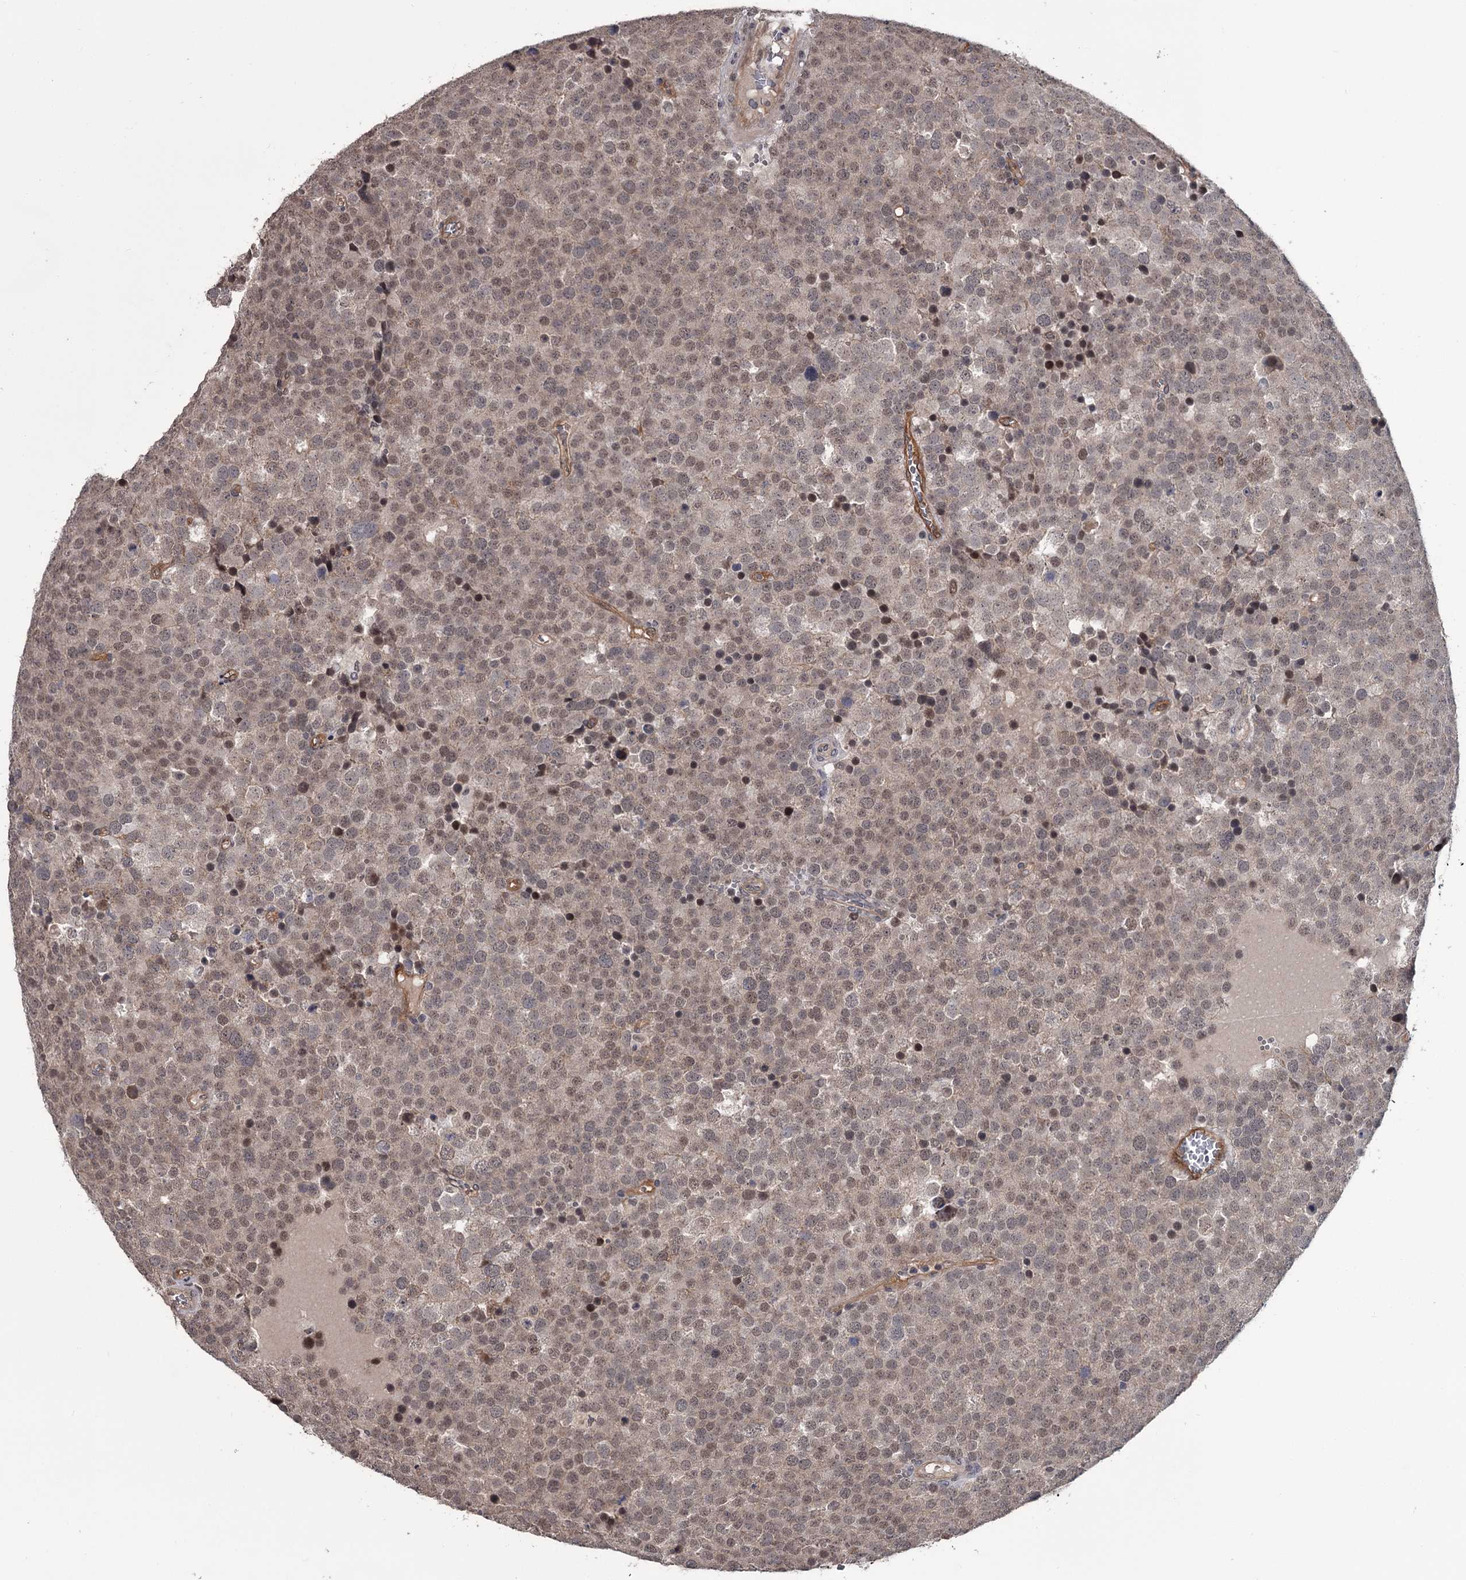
{"staining": {"intensity": "moderate", "quantity": ">75%", "location": "nuclear"}, "tissue": "testis cancer", "cell_type": "Tumor cells", "image_type": "cancer", "snomed": [{"axis": "morphology", "description": "Seminoma, NOS"}, {"axis": "topography", "description": "Testis"}], "caption": "Immunohistochemistry (IHC) photomicrograph of neoplastic tissue: human seminoma (testis) stained using immunohistochemistry (IHC) exhibits medium levels of moderate protein expression localized specifically in the nuclear of tumor cells, appearing as a nuclear brown color.", "gene": "CDC42EP2", "patient": {"sex": "male", "age": 71}}